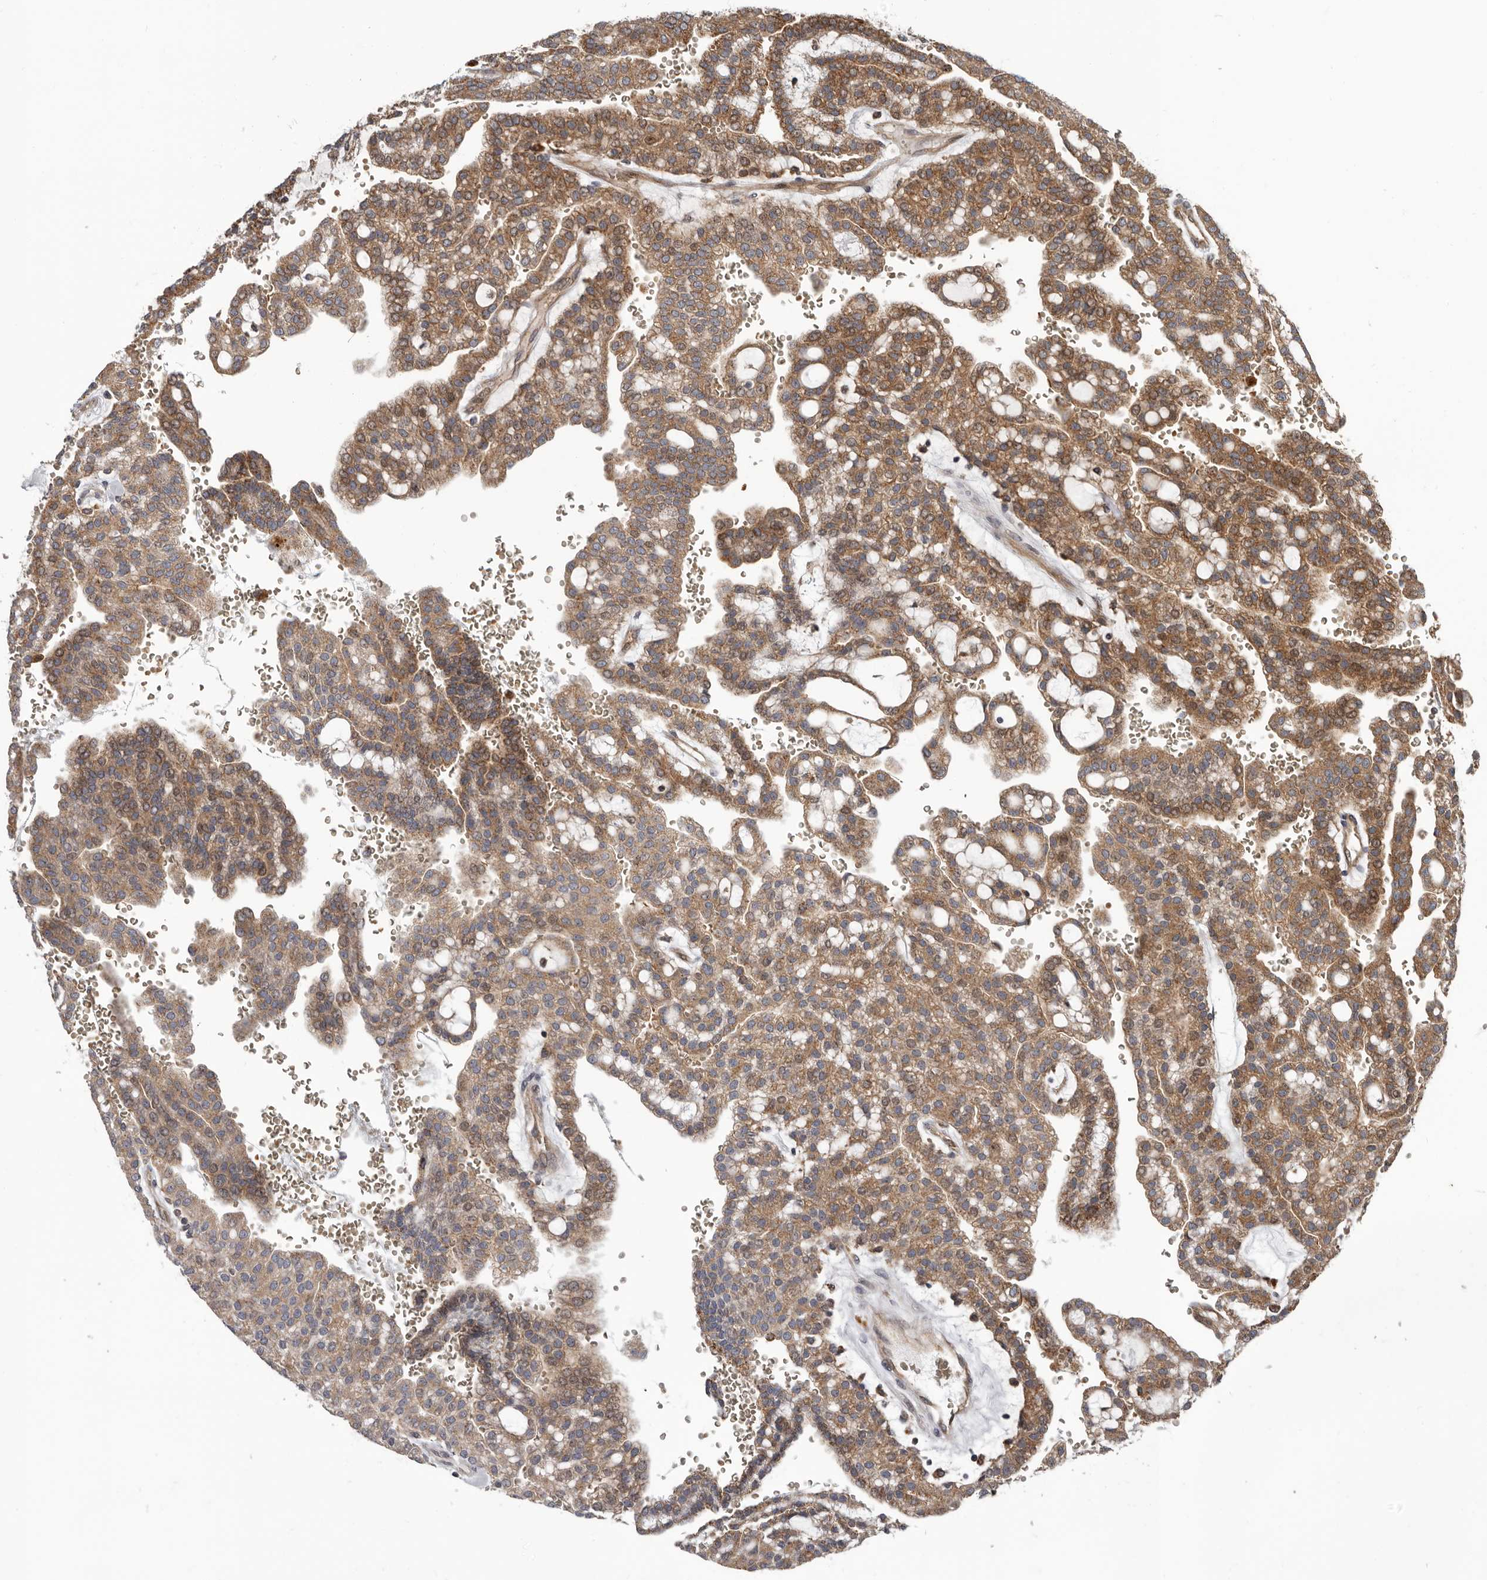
{"staining": {"intensity": "moderate", "quantity": ">75%", "location": "cytoplasmic/membranous"}, "tissue": "renal cancer", "cell_type": "Tumor cells", "image_type": "cancer", "snomed": [{"axis": "morphology", "description": "Adenocarcinoma, NOS"}, {"axis": "topography", "description": "Kidney"}], "caption": "Tumor cells exhibit moderate cytoplasmic/membranous staining in about >75% of cells in renal cancer (adenocarcinoma).", "gene": "FGFR4", "patient": {"sex": "male", "age": 63}}